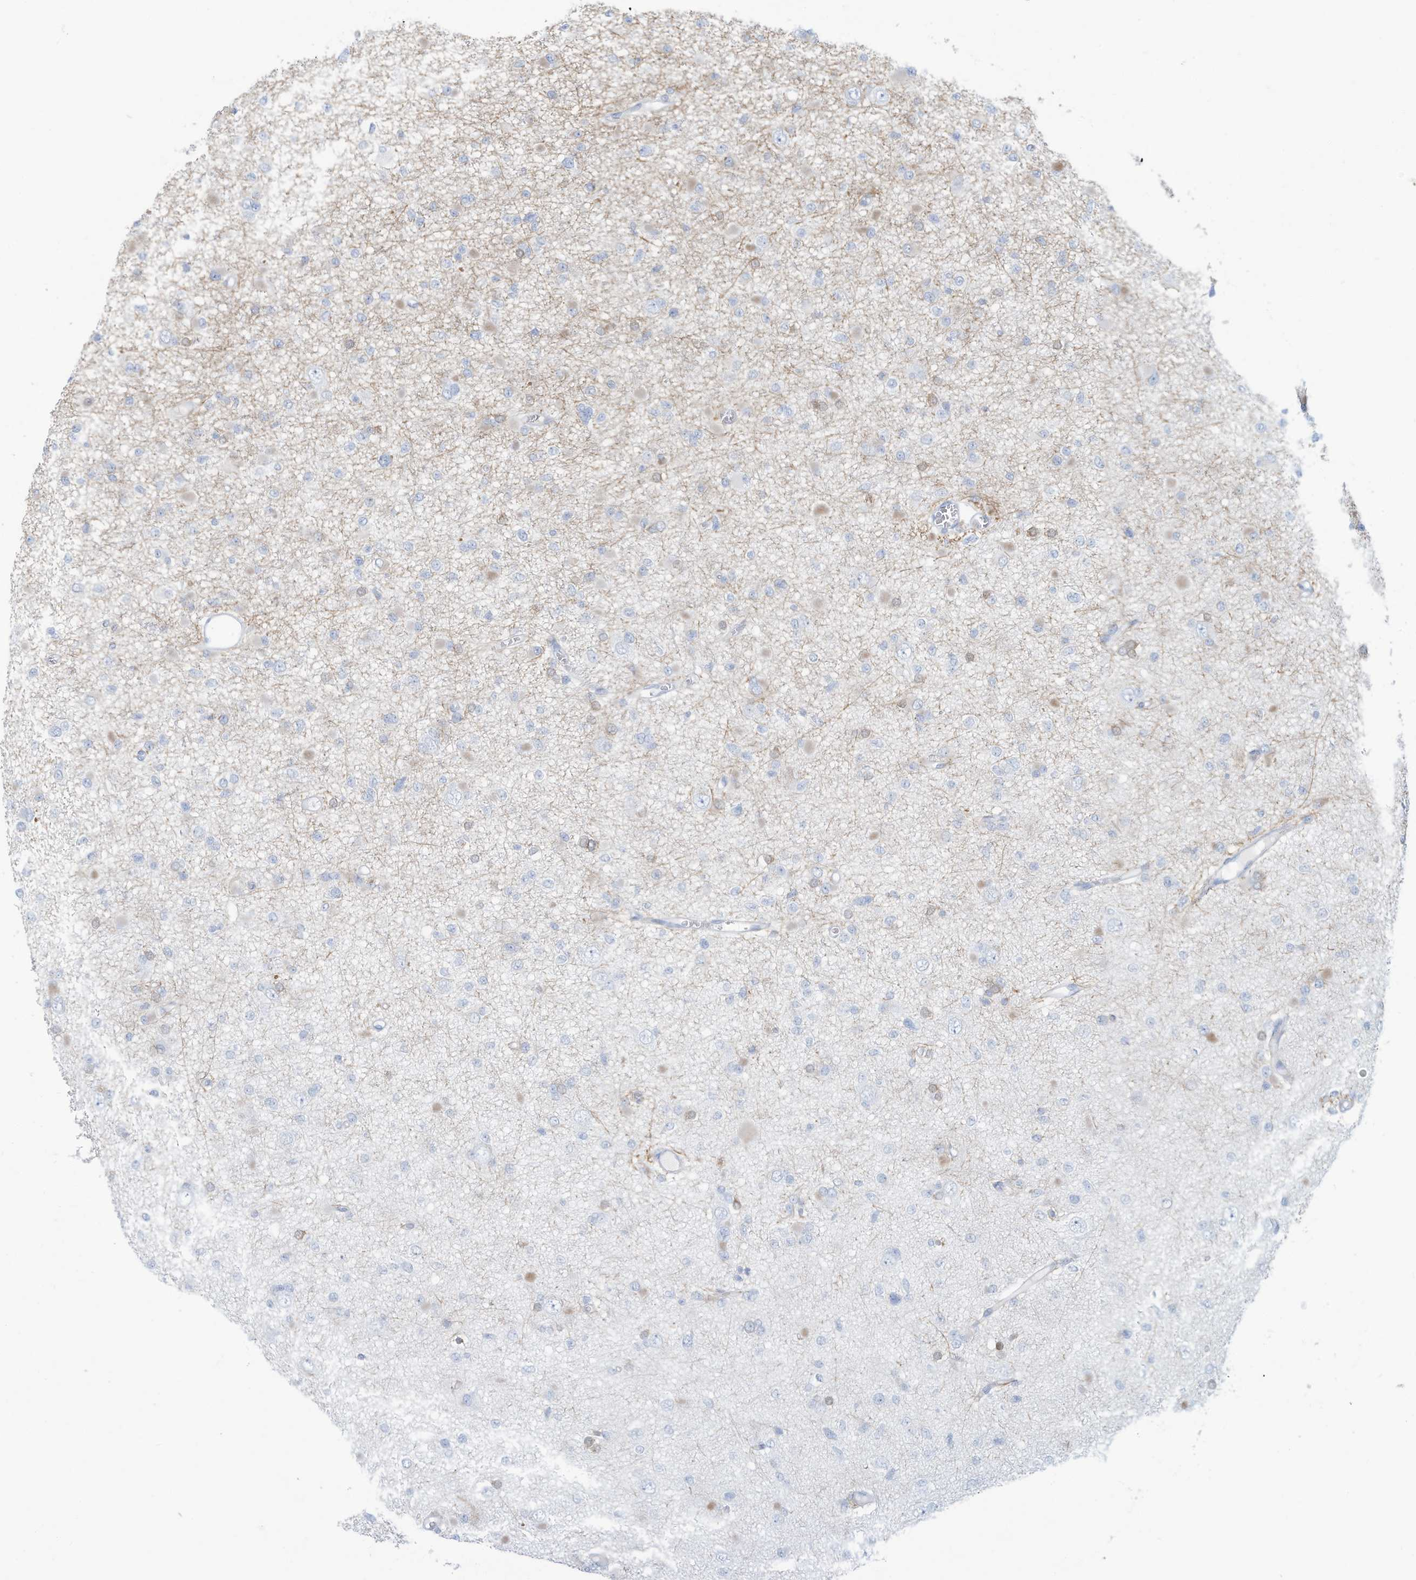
{"staining": {"intensity": "weak", "quantity": "<25%", "location": "cytoplasmic/membranous"}, "tissue": "glioma", "cell_type": "Tumor cells", "image_type": "cancer", "snomed": [{"axis": "morphology", "description": "Glioma, malignant, Low grade"}, {"axis": "topography", "description": "Brain"}], "caption": "Tumor cells show no significant positivity in glioma.", "gene": "ERI2", "patient": {"sex": "female", "age": 22}}